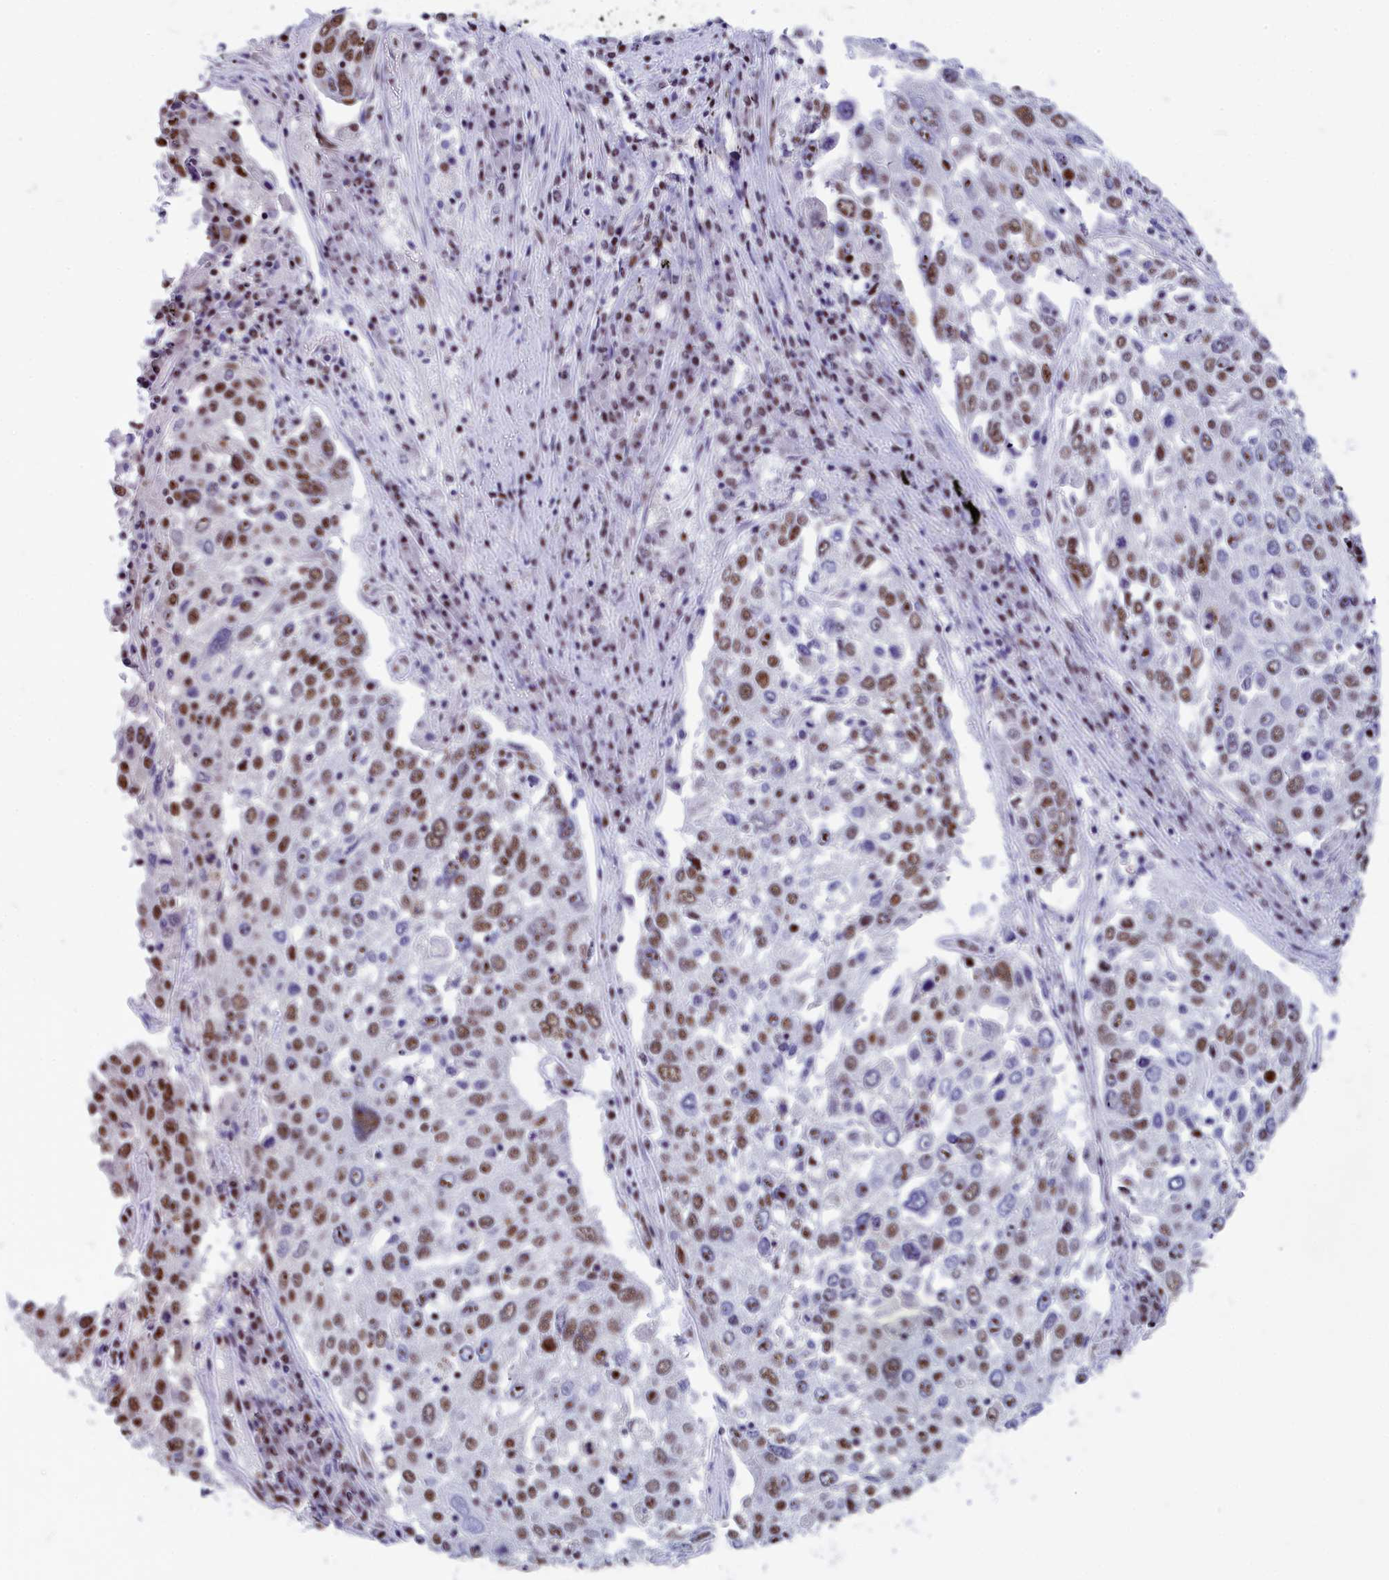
{"staining": {"intensity": "moderate", "quantity": ">75%", "location": "nuclear"}, "tissue": "lung cancer", "cell_type": "Tumor cells", "image_type": "cancer", "snomed": [{"axis": "morphology", "description": "Squamous cell carcinoma, NOS"}, {"axis": "topography", "description": "Lung"}], "caption": "Immunohistochemical staining of human lung squamous cell carcinoma shows moderate nuclear protein staining in about >75% of tumor cells. (Stains: DAB in brown, nuclei in blue, Microscopy: brightfield microscopy at high magnification).", "gene": "NSA2", "patient": {"sex": "male", "age": 65}}